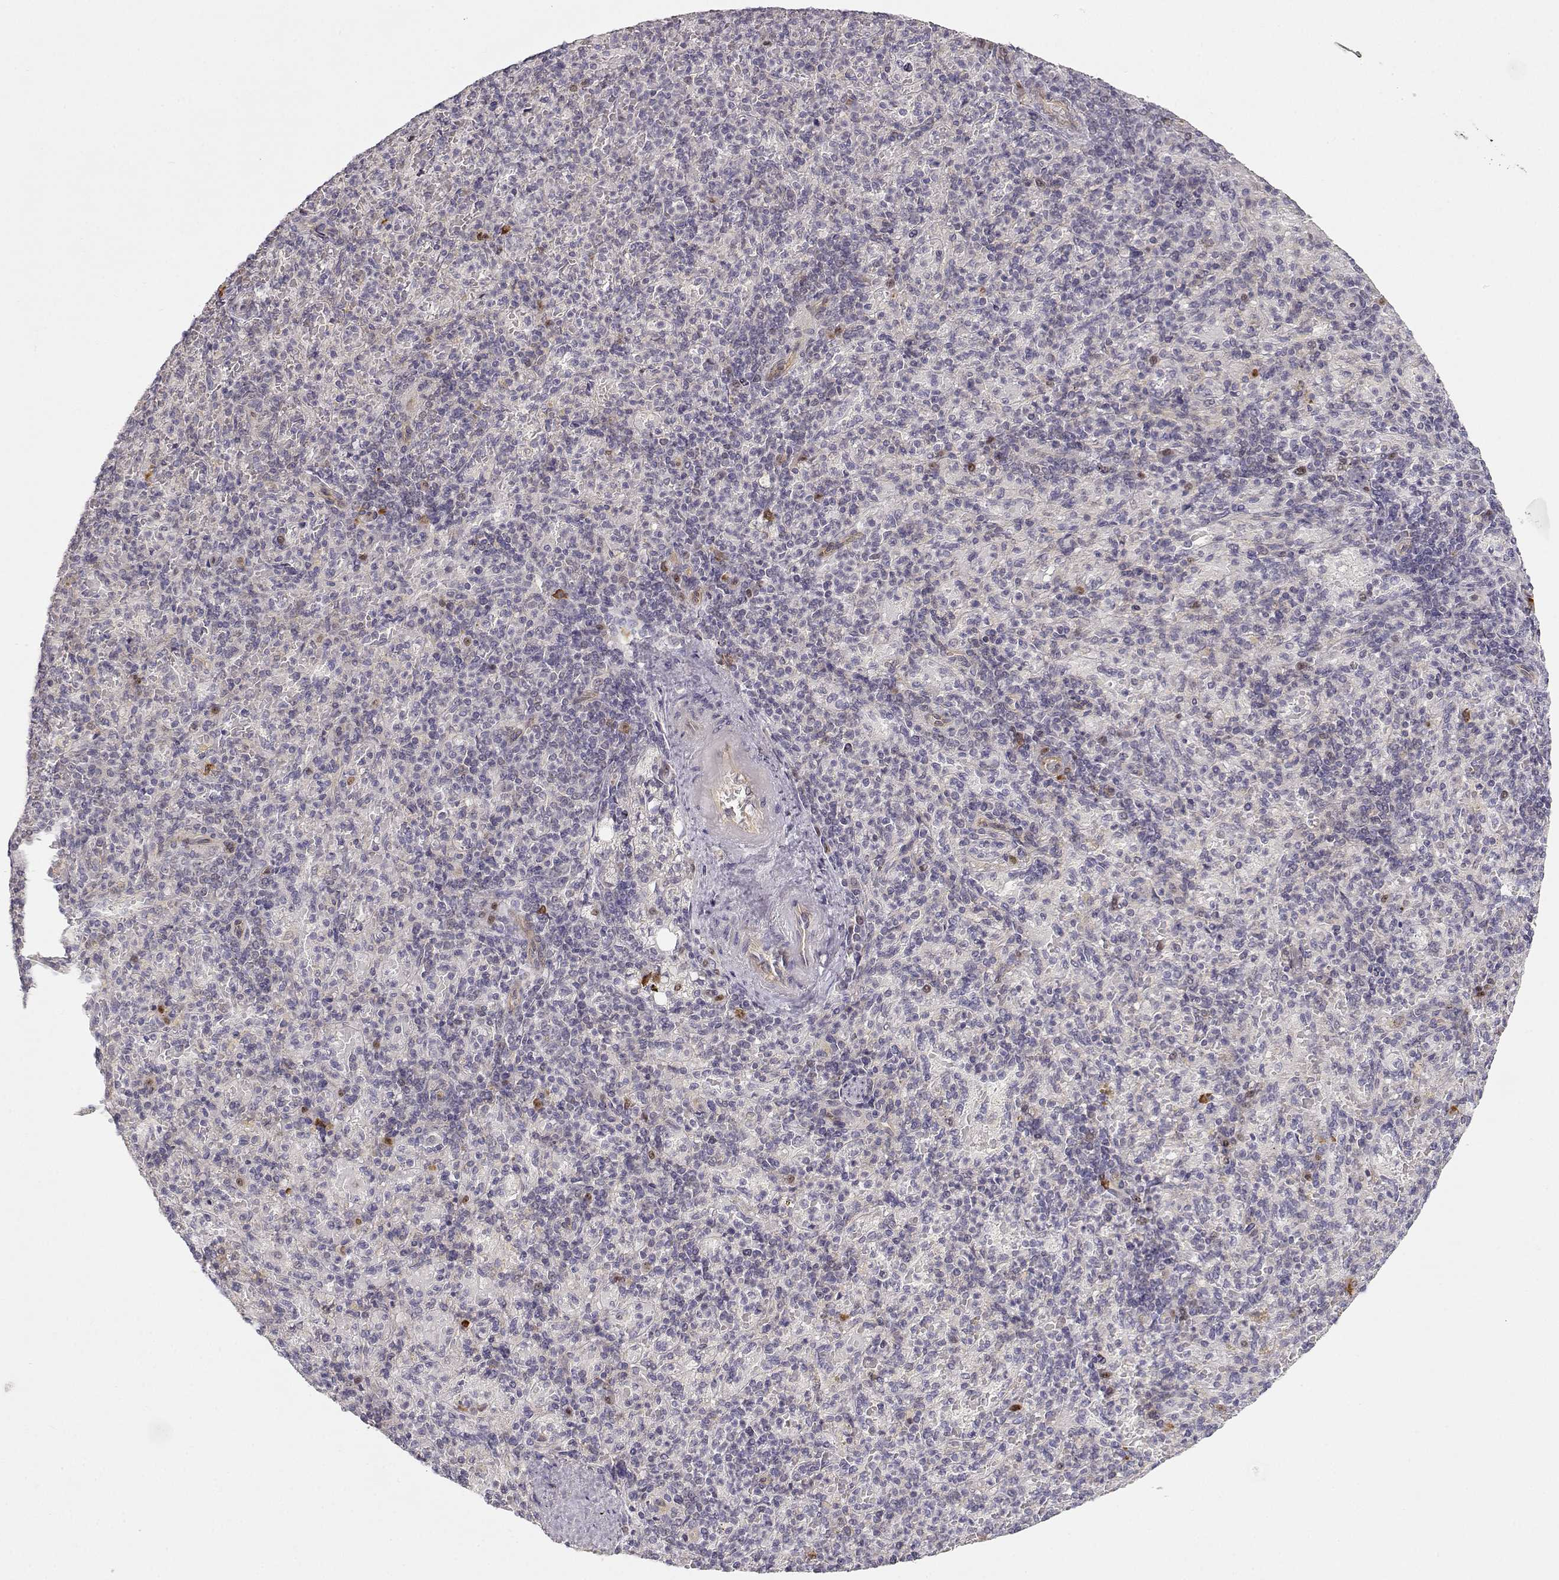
{"staining": {"intensity": "strong", "quantity": "<25%", "location": "cytoplasmic/membranous,nuclear"}, "tissue": "spleen", "cell_type": "Cells in red pulp", "image_type": "normal", "snomed": [{"axis": "morphology", "description": "Normal tissue, NOS"}, {"axis": "topography", "description": "Spleen"}], "caption": "Cells in red pulp demonstrate medium levels of strong cytoplasmic/membranous,nuclear positivity in about <25% of cells in normal human spleen.", "gene": "EAF2", "patient": {"sex": "female", "age": 74}}